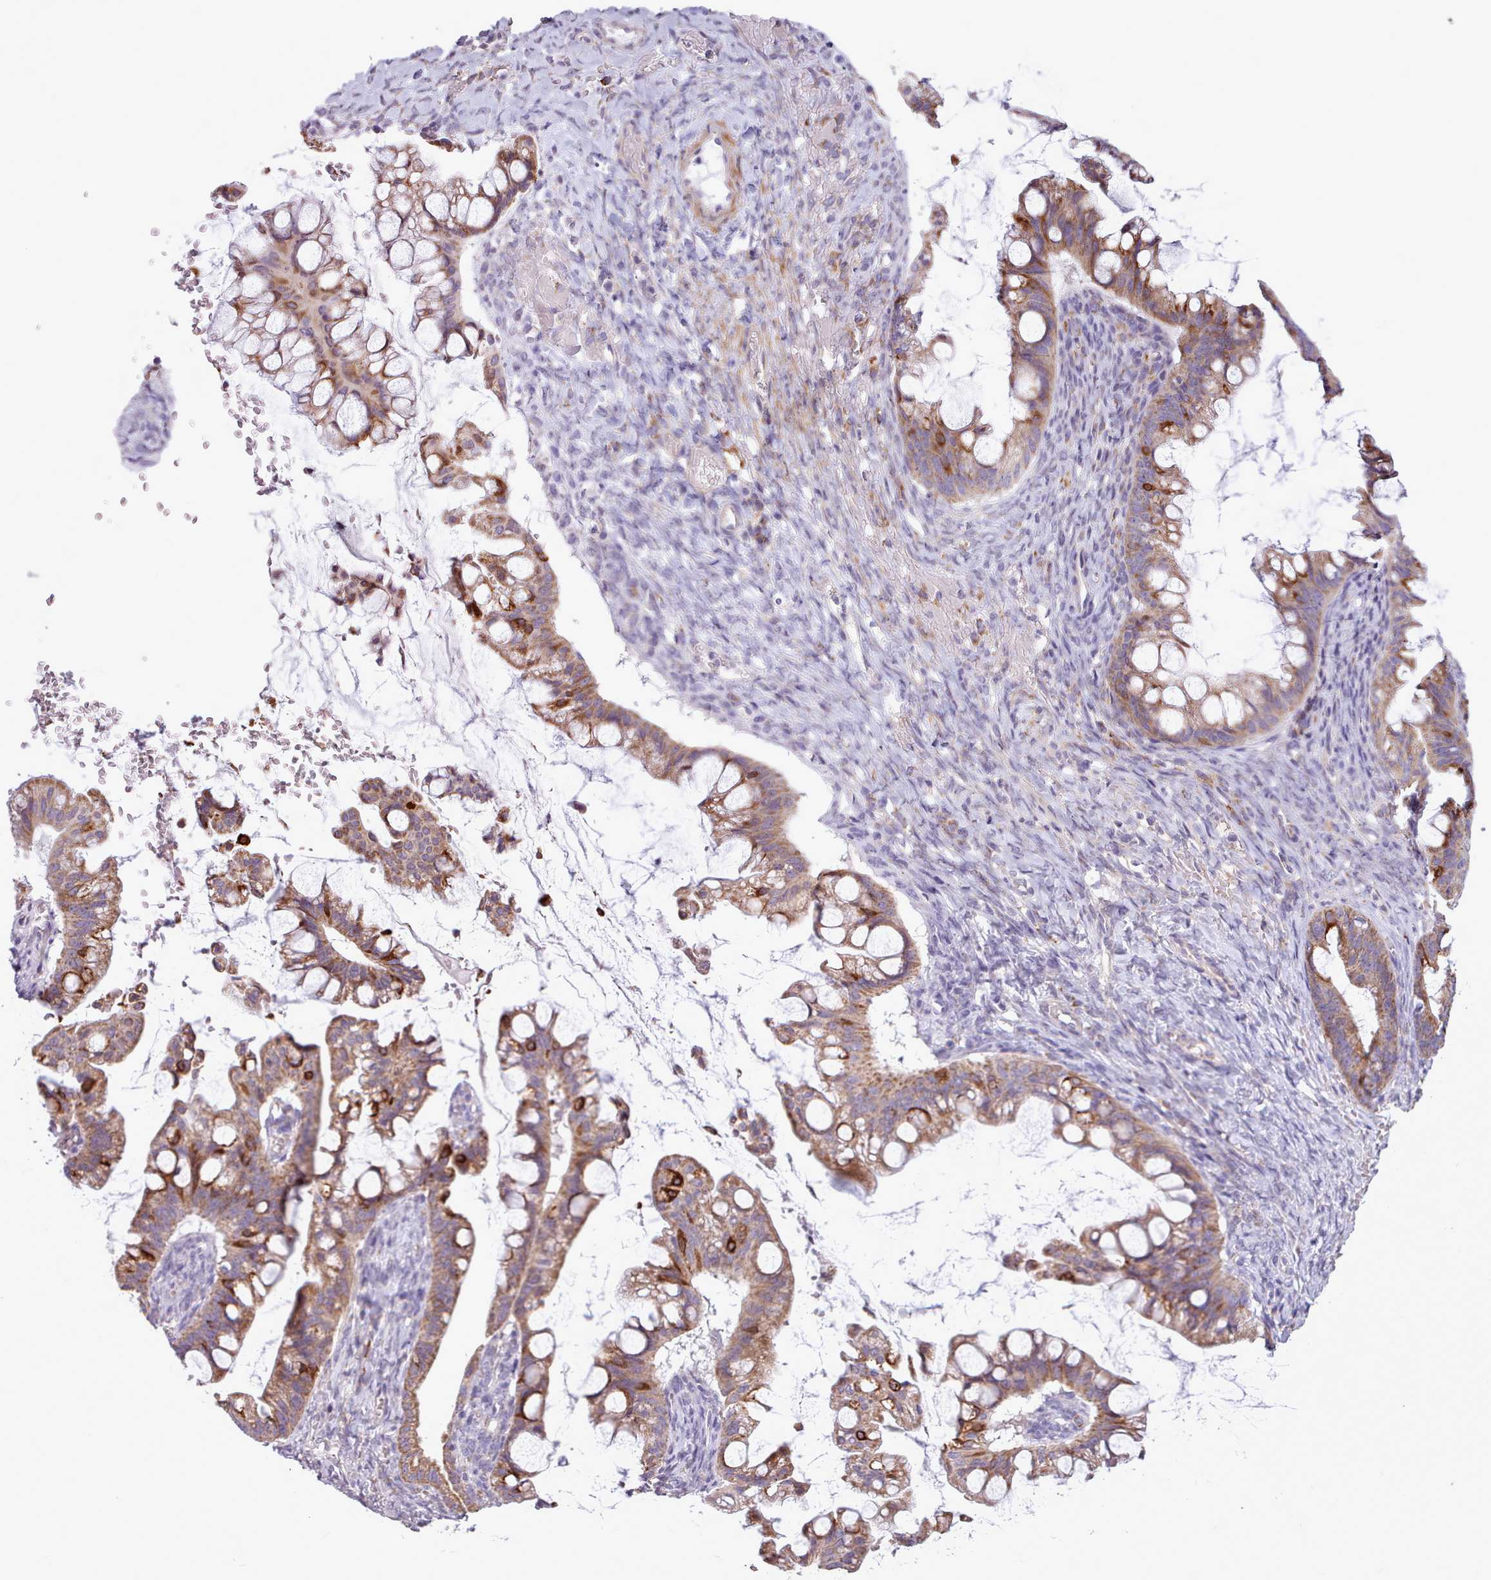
{"staining": {"intensity": "moderate", "quantity": ">75%", "location": "cytoplasmic/membranous"}, "tissue": "ovarian cancer", "cell_type": "Tumor cells", "image_type": "cancer", "snomed": [{"axis": "morphology", "description": "Cystadenocarcinoma, mucinous, NOS"}, {"axis": "topography", "description": "Ovary"}], "caption": "The image reveals a brown stain indicating the presence of a protein in the cytoplasmic/membranous of tumor cells in ovarian cancer (mucinous cystadenocarcinoma).", "gene": "AVL9", "patient": {"sex": "female", "age": 73}}